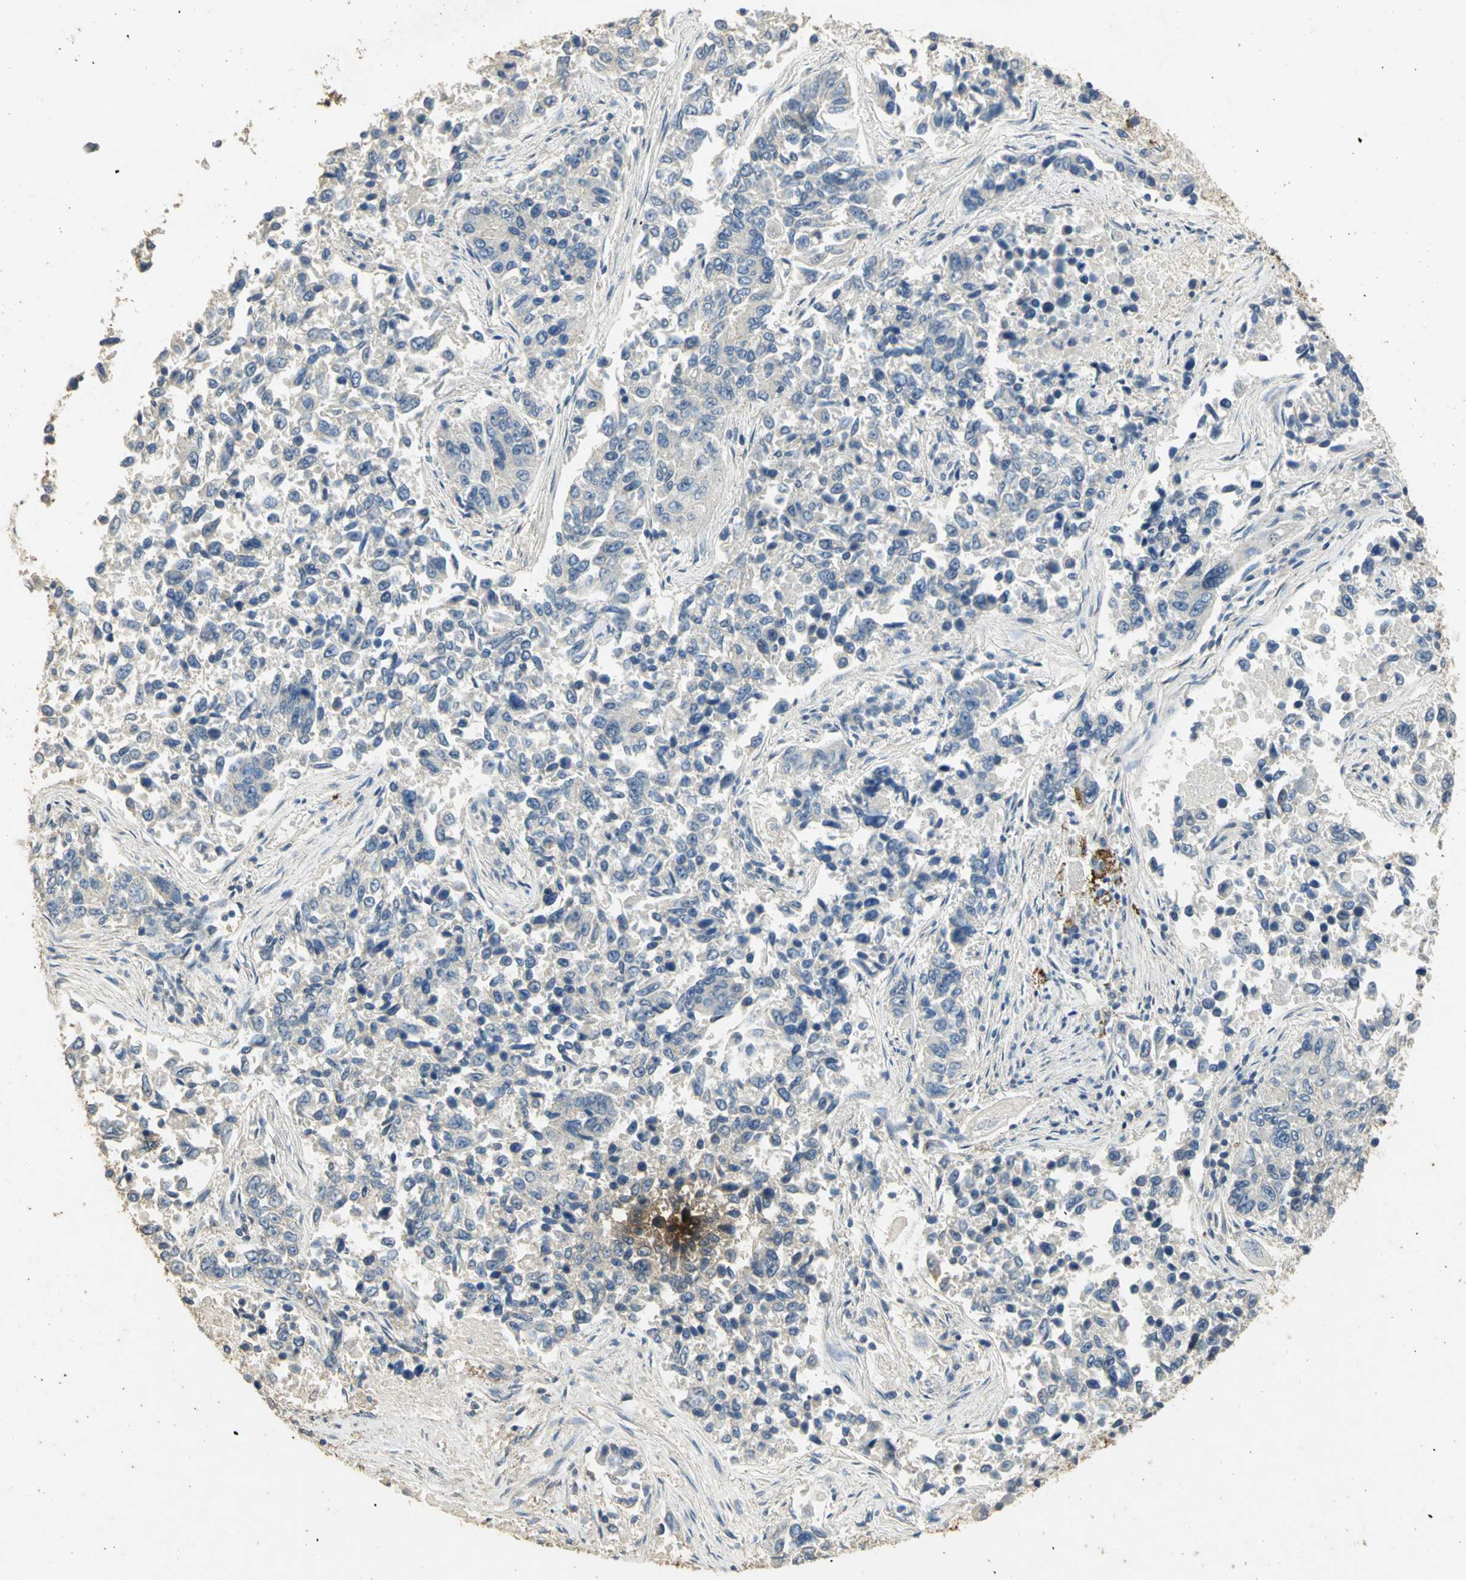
{"staining": {"intensity": "weak", "quantity": "<25%", "location": "cytoplasmic/membranous"}, "tissue": "lung cancer", "cell_type": "Tumor cells", "image_type": "cancer", "snomed": [{"axis": "morphology", "description": "Adenocarcinoma, NOS"}, {"axis": "topography", "description": "Lung"}], "caption": "Tumor cells are negative for protein expression in human lung cancer (adenocarcinoma). Brightfield microscopy of immunohistochemistry stained with DAB (3,3'-diaminobenzidine) (brown) and hematoxylin (blue), captured at high magnification.", "gene": "ASB9", "patient": {"sex": "male", "age": 84}}